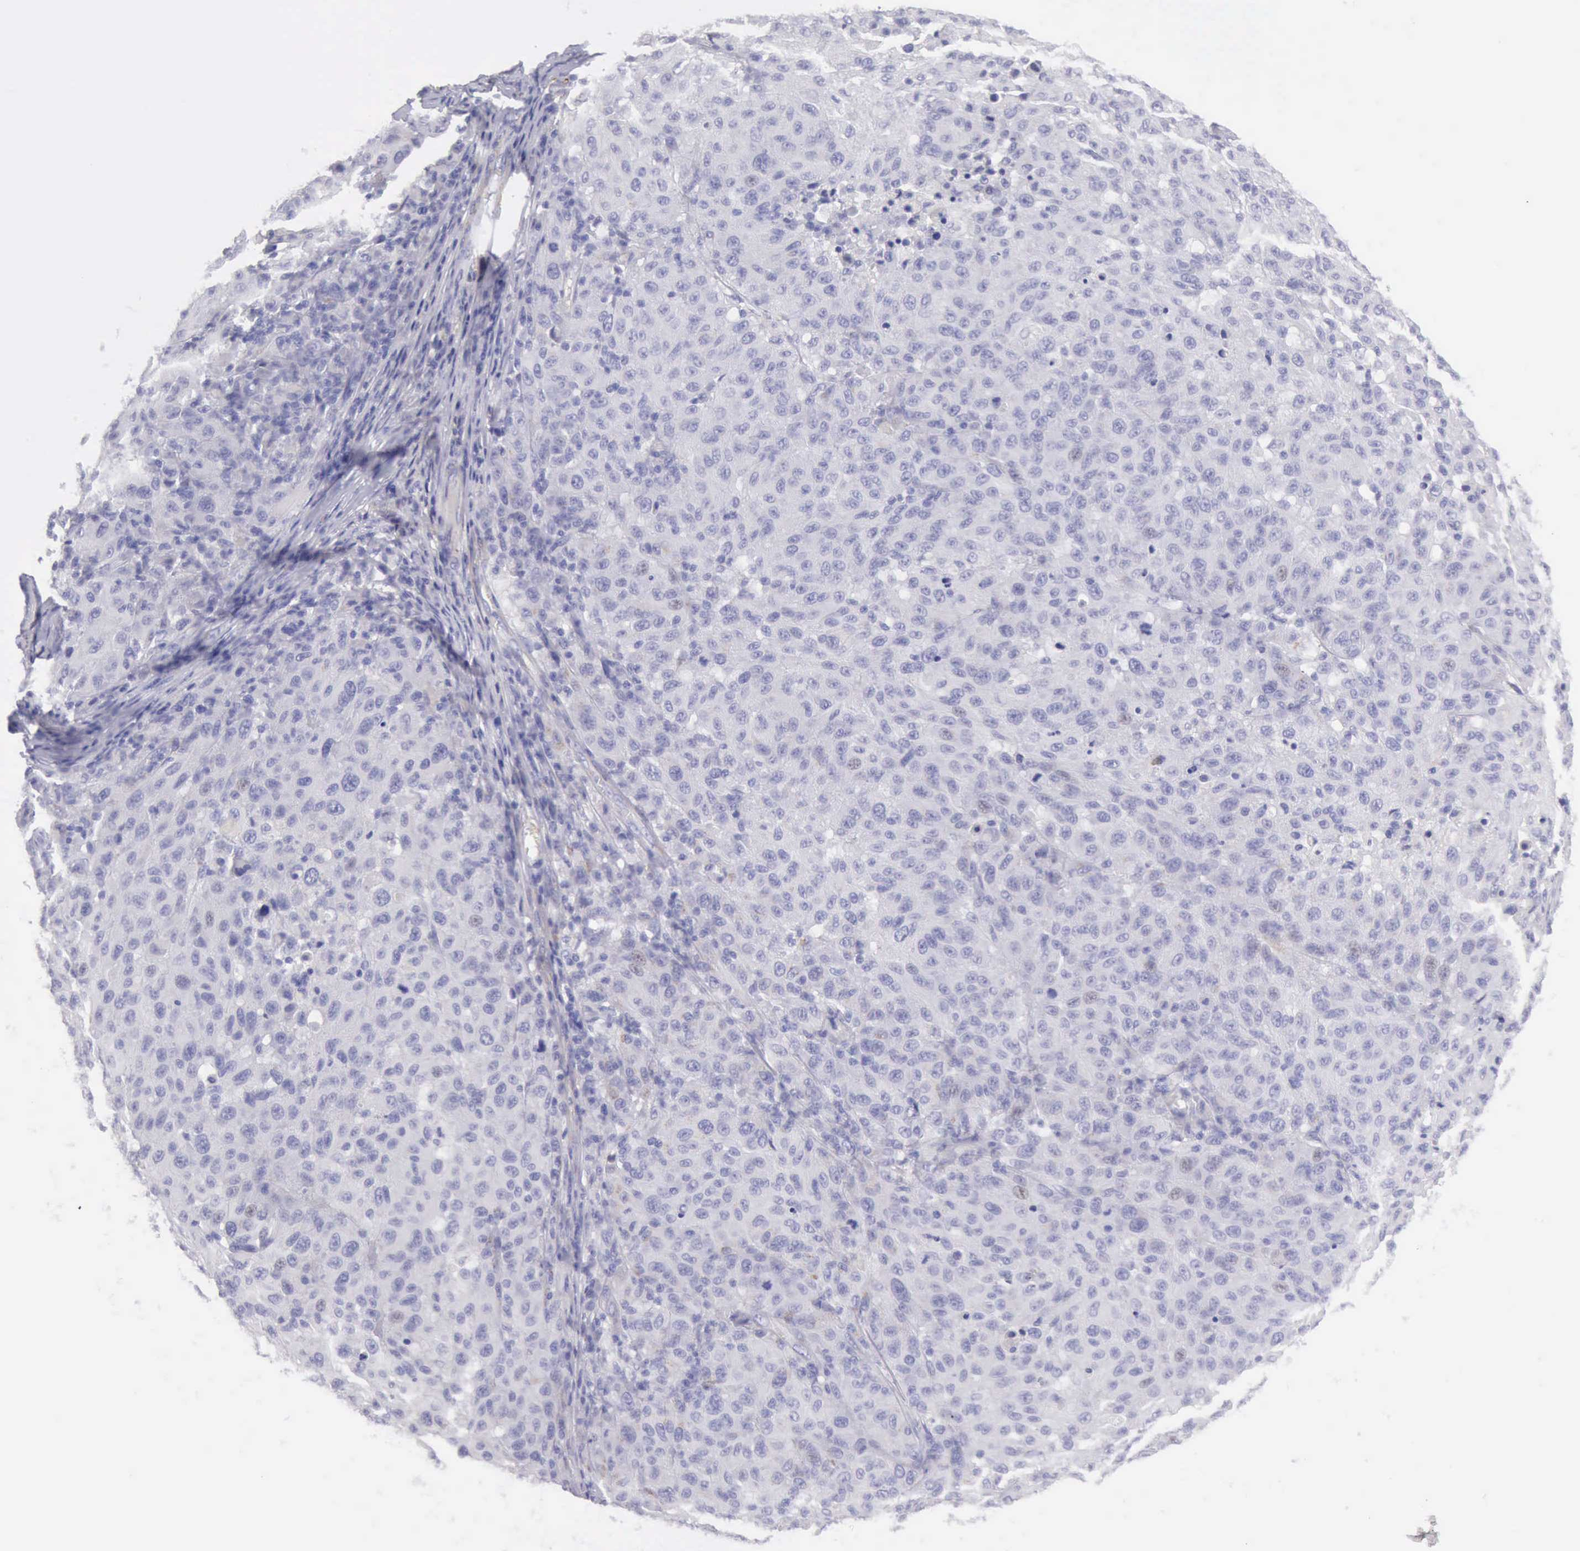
{"staining": {"intensity": "negative", "quantity": "none", "location": "none"}, "tissue": "melanoma", "cell_type": "Tumor cells", "image_type": "cancer", "snomed": [{"axis": "morphology", "description": "Malignant melanoma, NOS"}, {"axis": "topography", "description": "Skin"}], "caption": "IHC photomicrograph of malignant melanoma stained for a protein (brown), which reveals no expression in tumor cells.", "gene": "AOC3", "patient": {"sex": "female", "age": 77}}